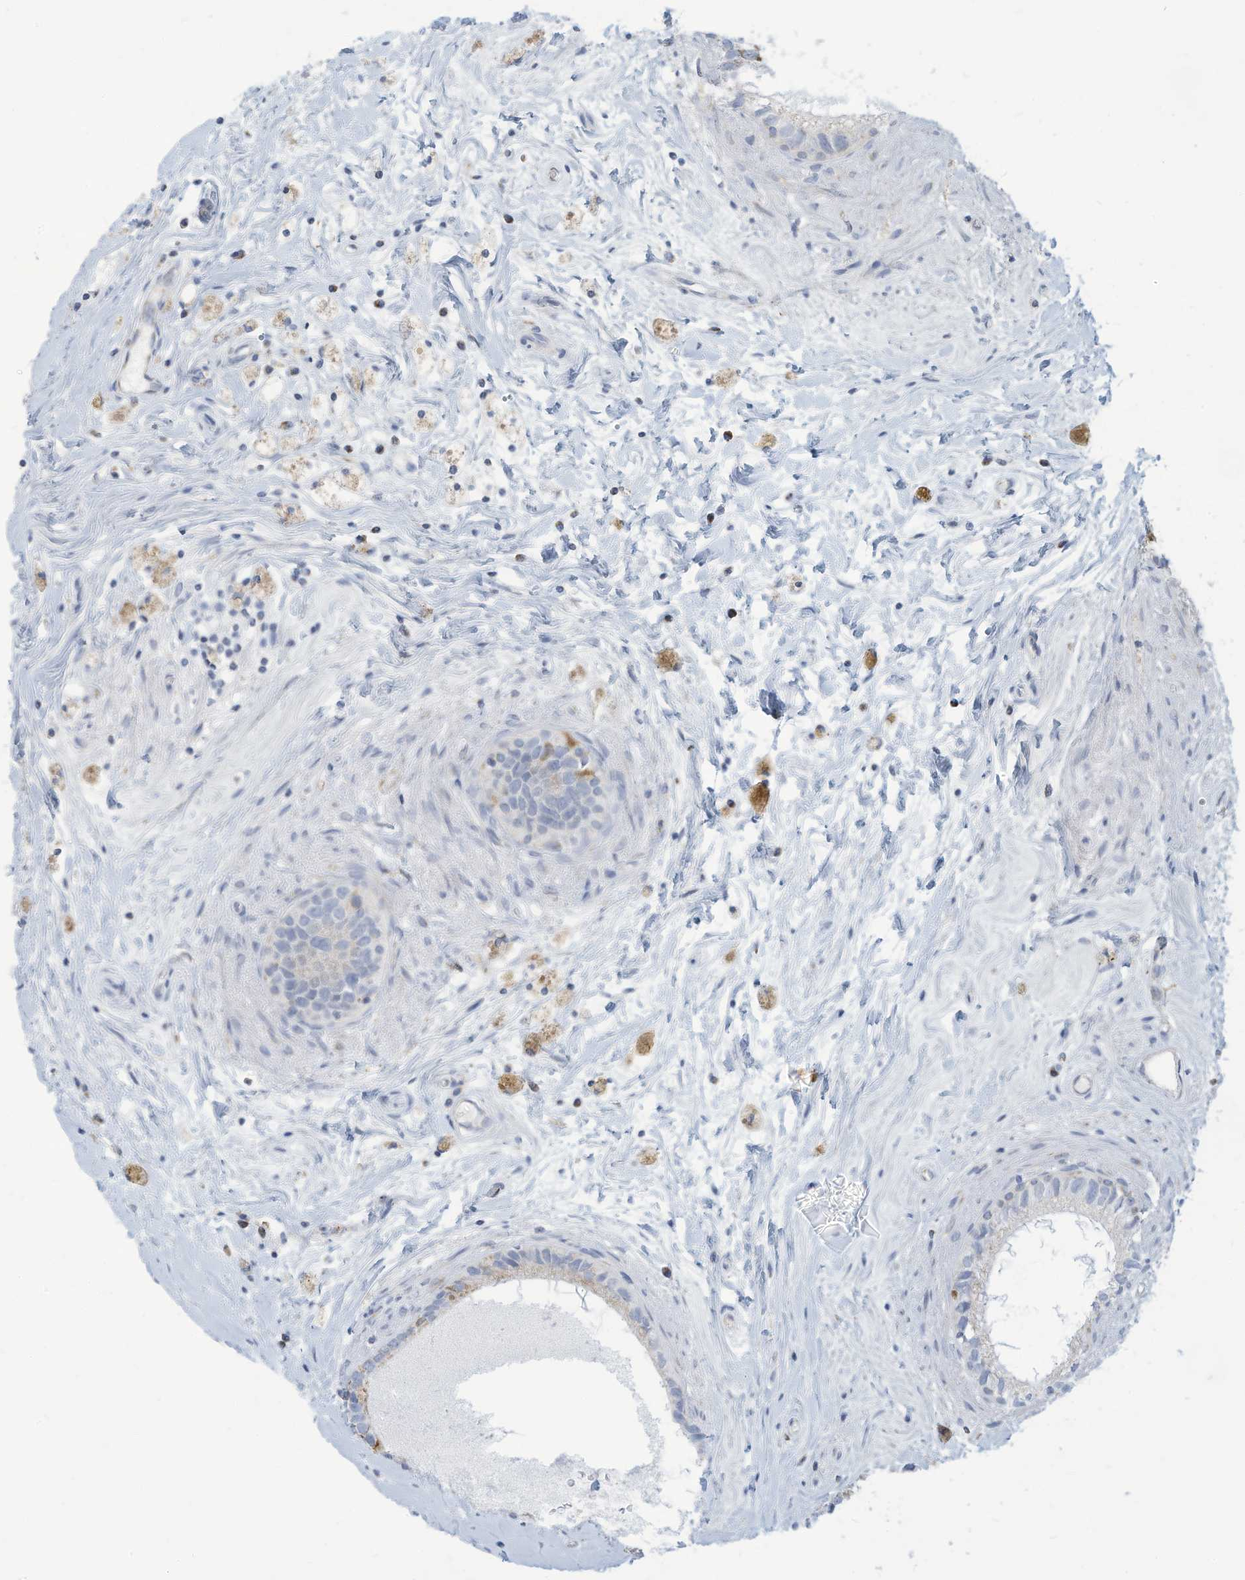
{"staining": {"intensity": "weak", "quantity": "<25%", "location": "cytoplasmic/membranous"}, "tissue": "epididymis", "cell_type": "Glandular cells", "image_type": "normal", "snomed": [{"axis": "morphology", "description": "Normal tissue, NOS"}, {"axis": "topography", "description": "Epididymis"}], "caption": "This is an IHC image of benign human epididymis. There is no positivity in glandular cells.", "gene": "NLN", "patient": {"sex": "male", "age": 80}}